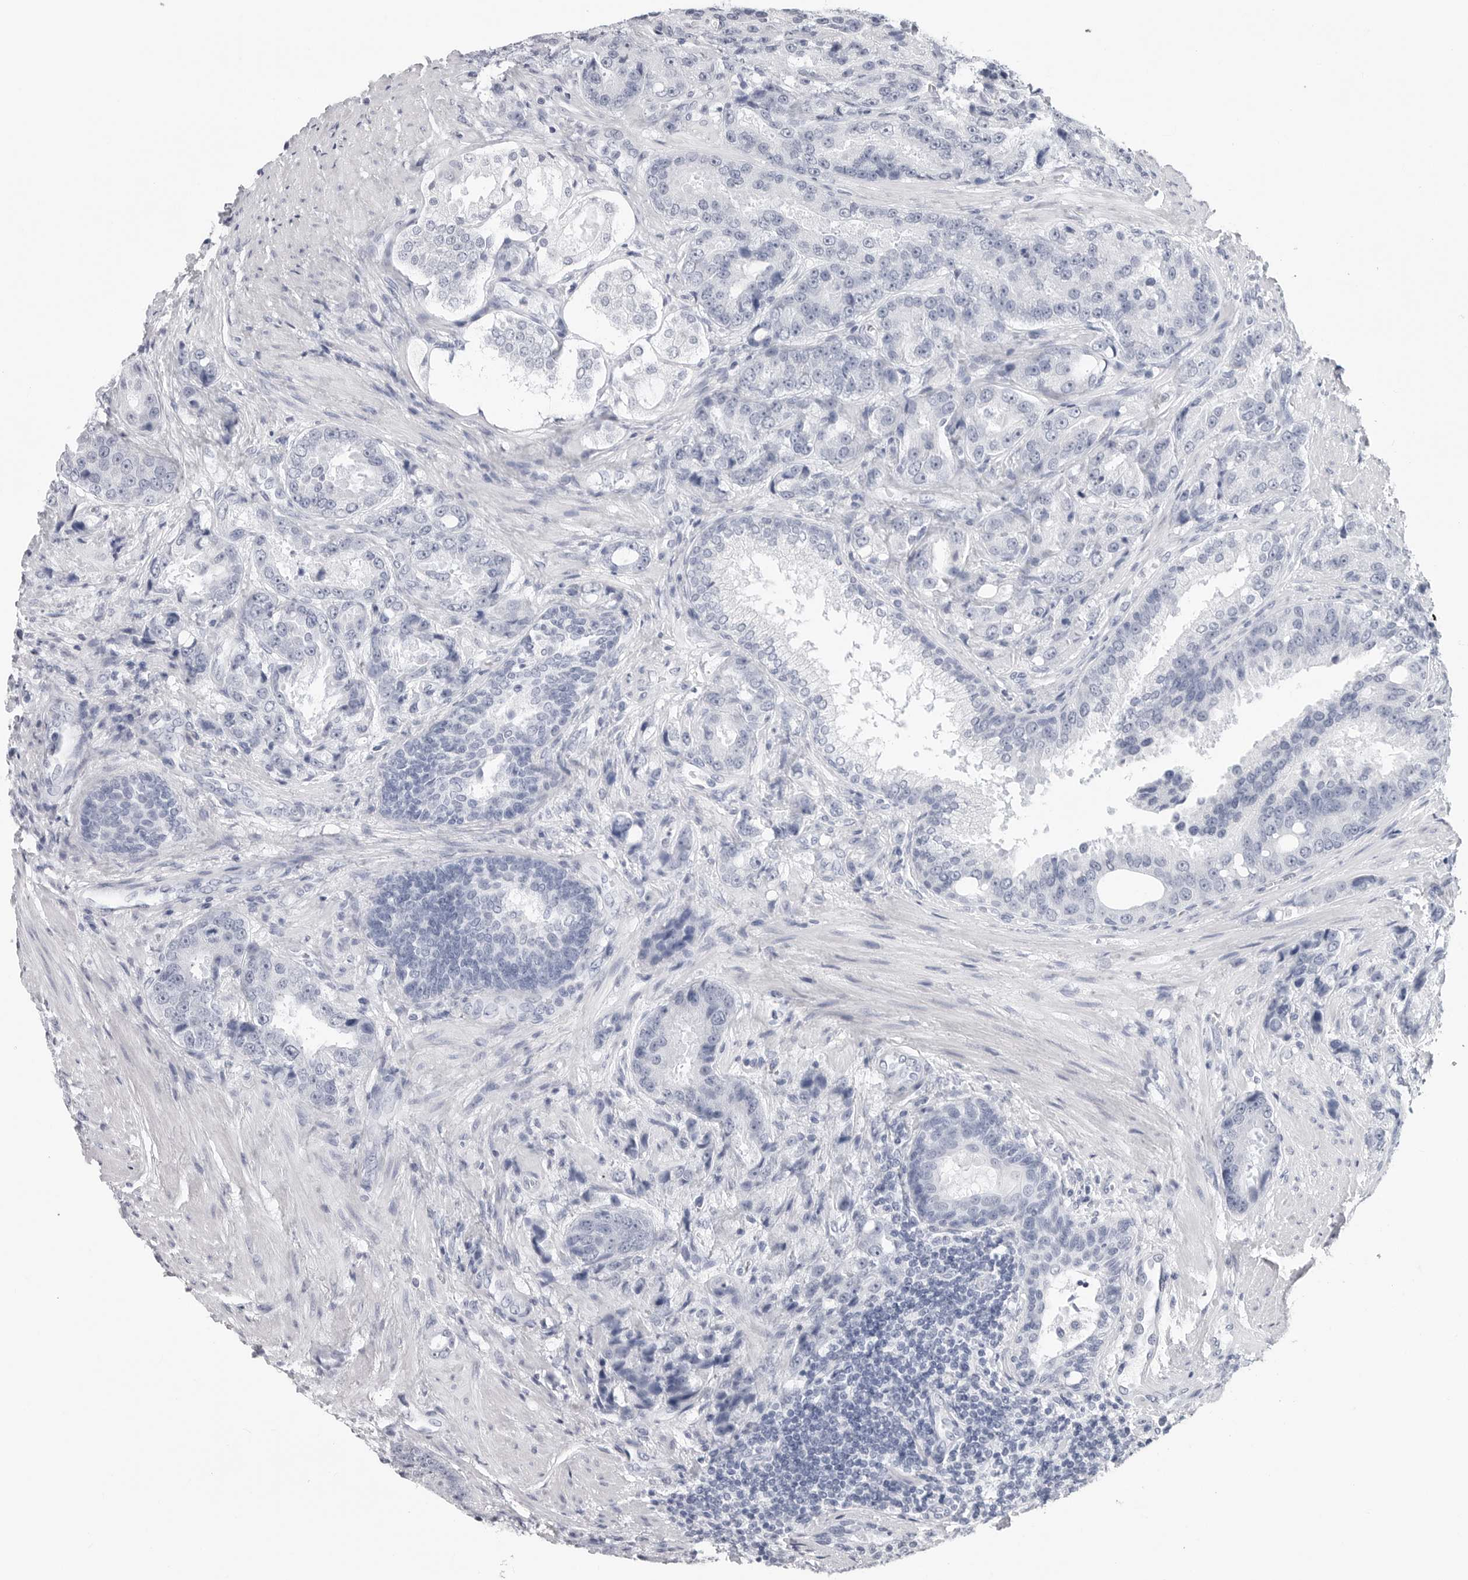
{"staining": {"intensity": "negative", "quantity": "none", "location": "none"}, "tissue": "prostate cancer", "cell_type": "Tumor cells", "image_type": "cancer", "snomed": [{"axis": "morphology", "description": "Adenocarcinoma, High grade"}, {"axis": "topography", "description": "Prostate"}], "caption": "Human prostate cancer stained for a protein using immunohistochemistry (IHC) shows no positivity in tumor cells.", "gene": "CSH1", "patient": {"sex": "male", "age": 60}}